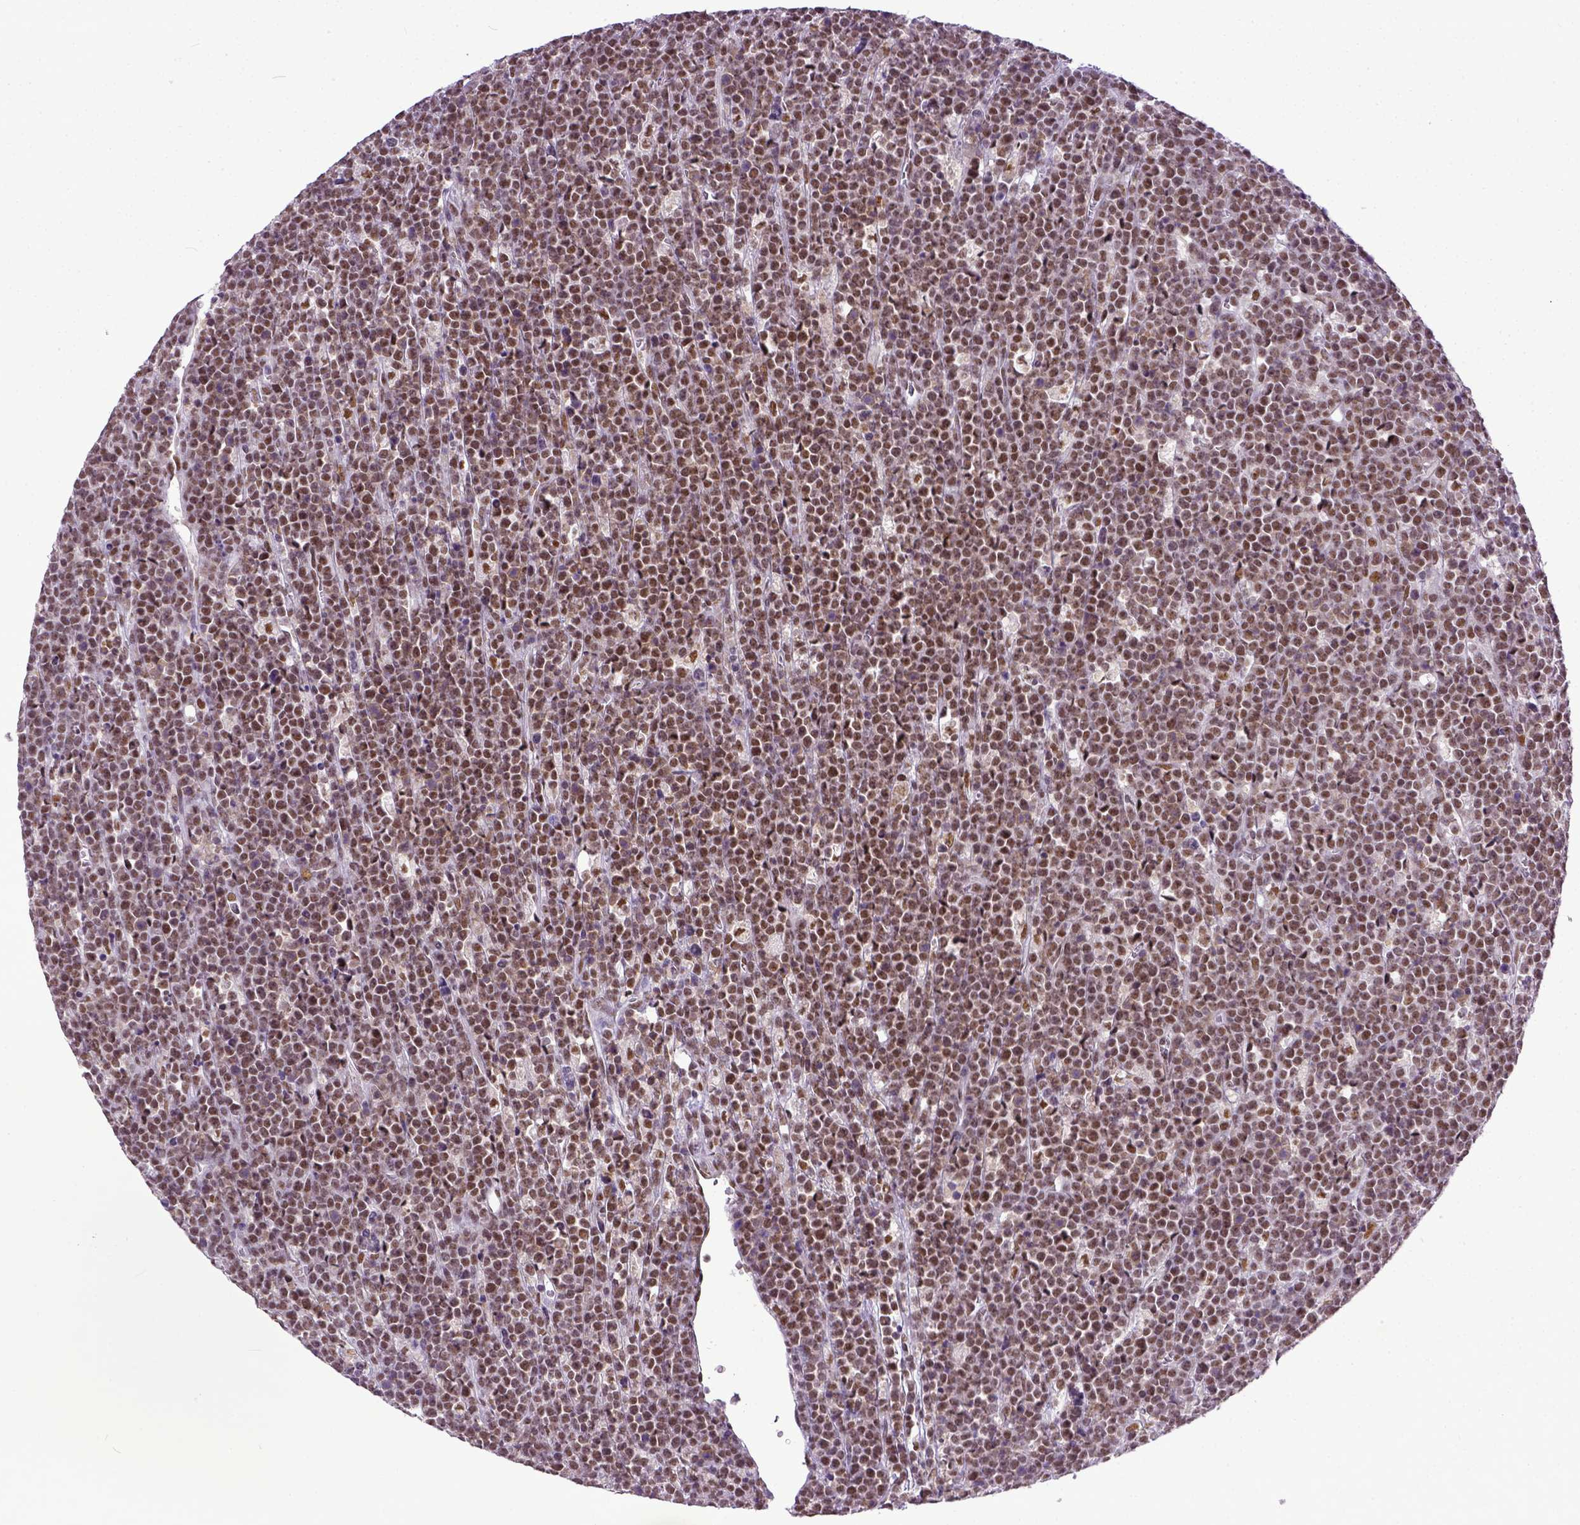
{"staining": {"intensity": "moderate", "quantity": ">75%", "location": "nuclear"}, "tissue": "lymphoma", "cell_type": "Tumor cells", "image_type": "cancer", "snomed": [{"axis": "morphology", "description": "Malignant lymphoma, non-Hodgkin's type, High grade"}, {"axis": "topography", "description": "Ovary"}], "caption": "Human lymphoma stained for a protein (brown) shows moderate nuclear positive staining in approximately >75% of tumor cells.", "gene": "ERCC1", "patient": {"sex": "female", "age": 56}}